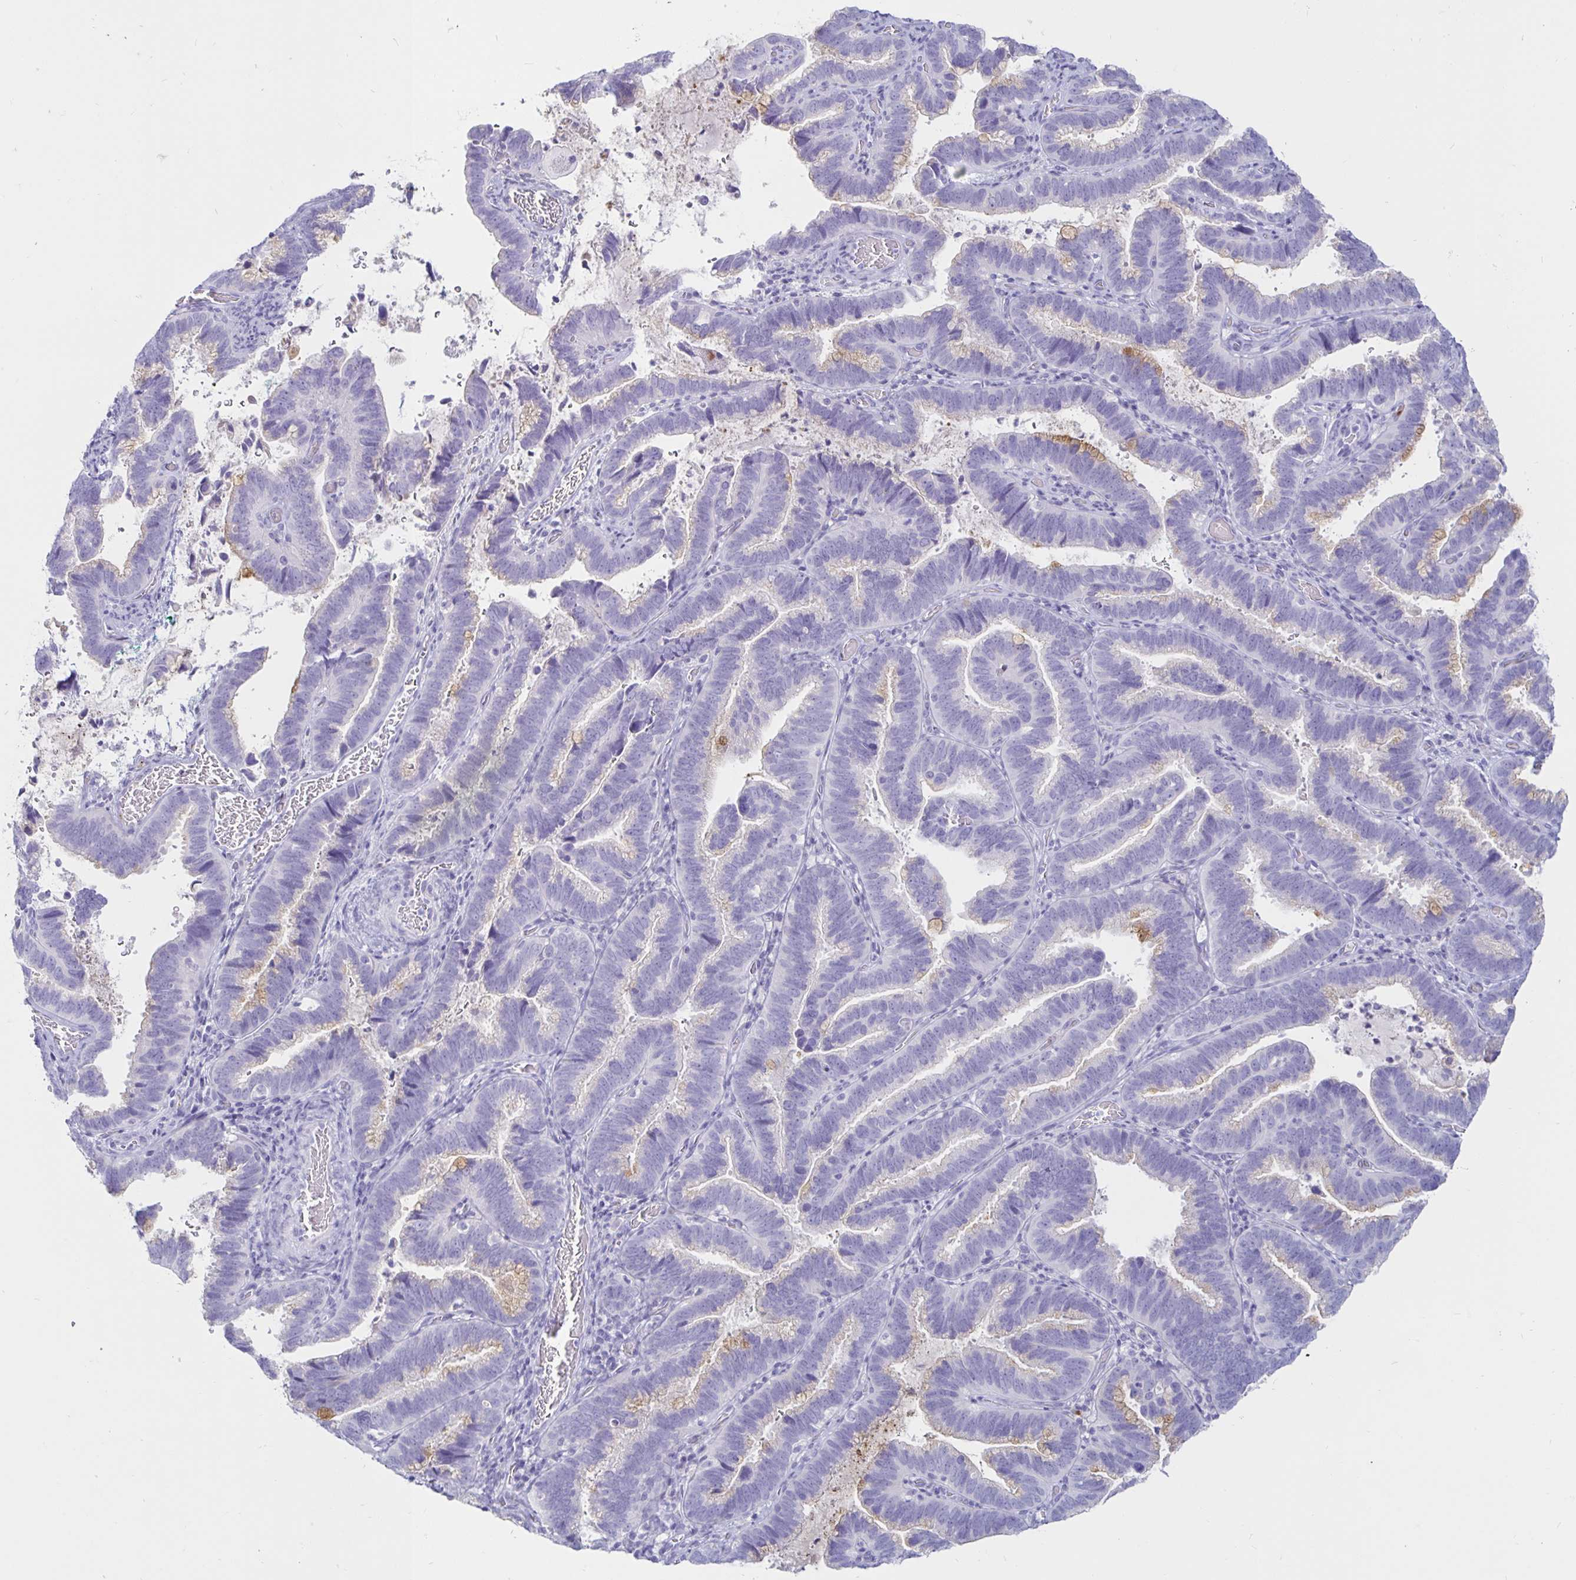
{"staining": {"intensity": "moderate", "quantity": "<25%", "location": "cytoplasmic/membranous"}, "tissue": "cervical cancer", "cell_type": "Tumor cells", "image_type": "cancer", "snomed": [{"axis": "morphology", "description": "Adenocarcinoma, NOS"}, {"axis": "topography", "description": "Cervix"}], "caption": "Cervical cancer (adenocarcinoma) stained with a brown dye displays moderate cytoplasmic/membranous positive positivity in approximately <25% of tumor cells.", "gene": "TIMP1", "patient": {"sex": "female", "age": 61}}